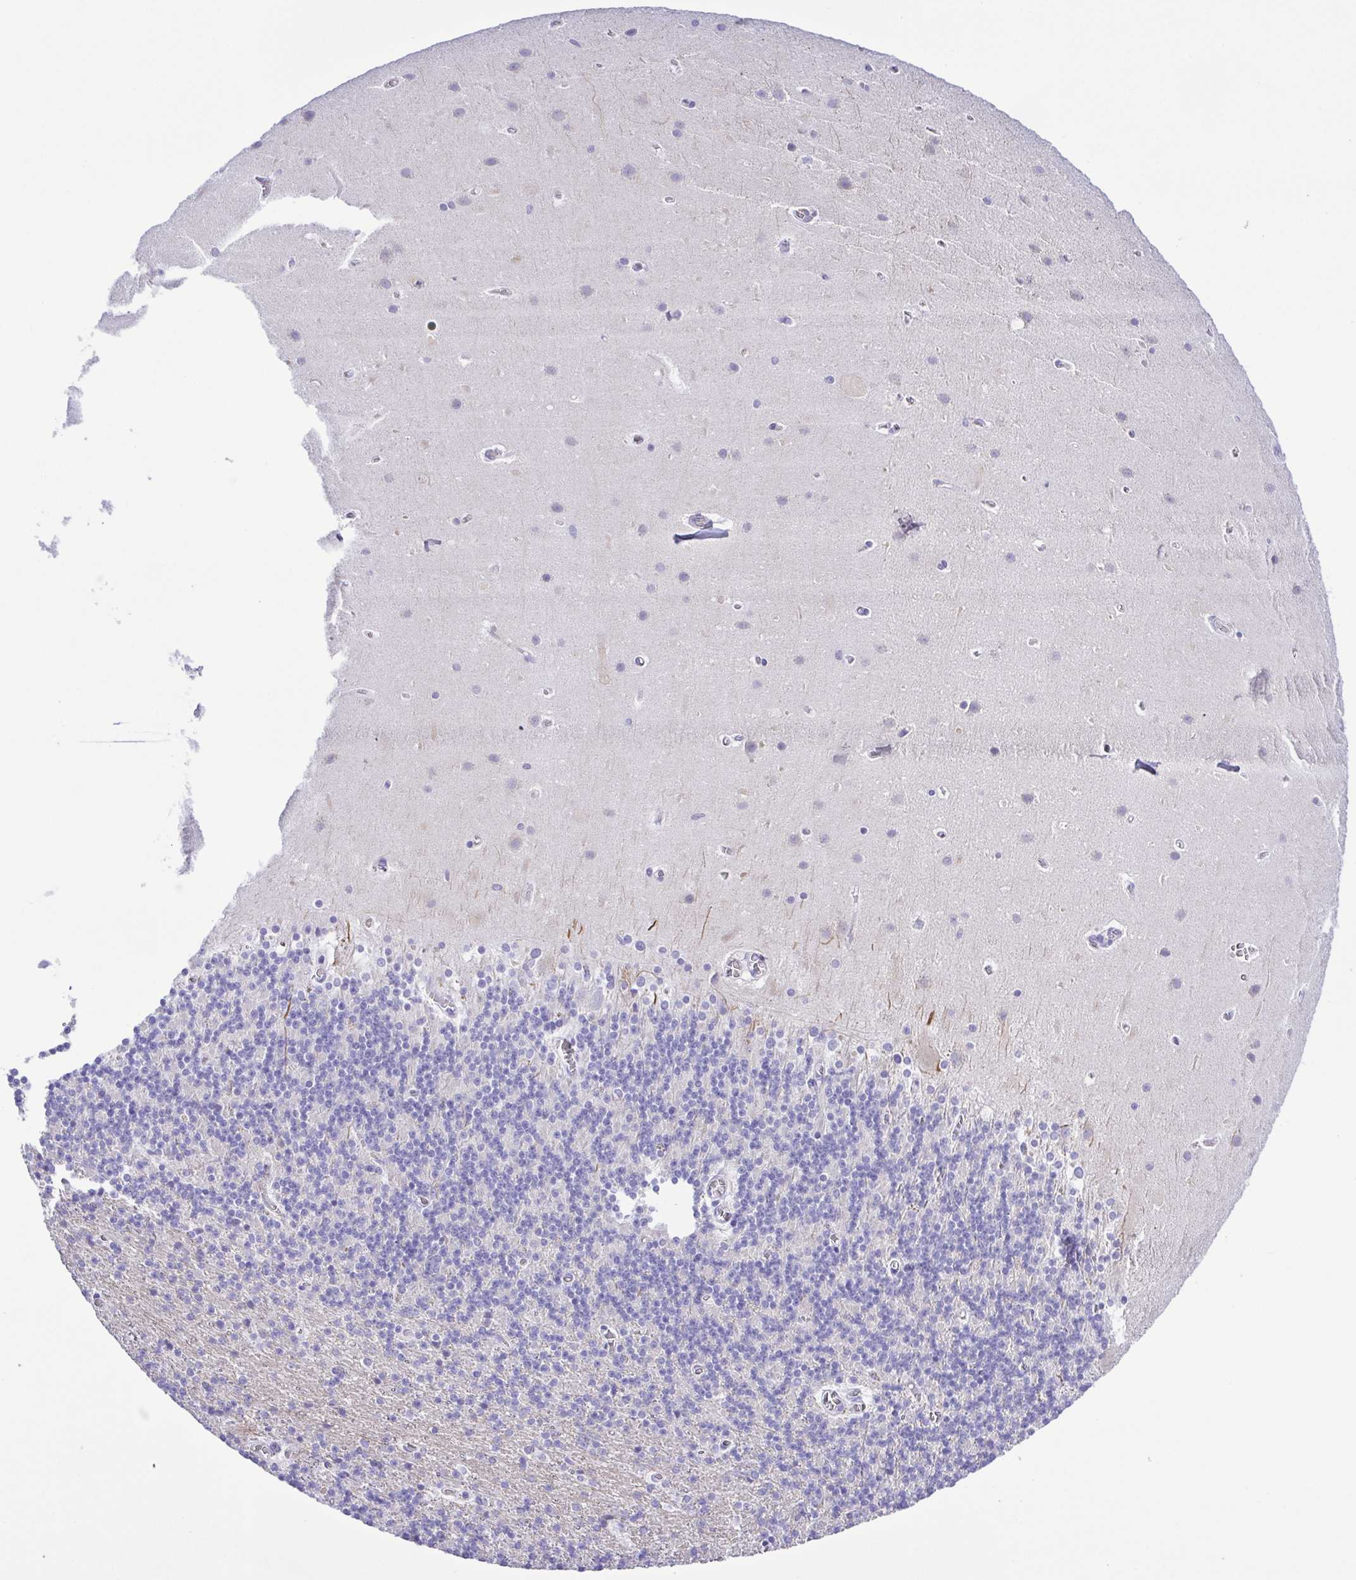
{"staining": {"intensity": "negative", "quantity": "none", "location": "none"}, "tissue": "cerebellum", "cell_type": "Cells in granular layer", "image_type": "normal", "snomed": [{"axis": "morphology", "description": "Normal tissue, NOS"}, {"axis": "topography", "description": "Cerebellum"}], "caption": "Immunohistochemistry (IHC) histopathology image of benign human cerebellum stained for a protein (brown), which exhibits no positivity in cells in granular layer.", "gene": "CD72", "patient": {"sex": "male", "age": 70}}